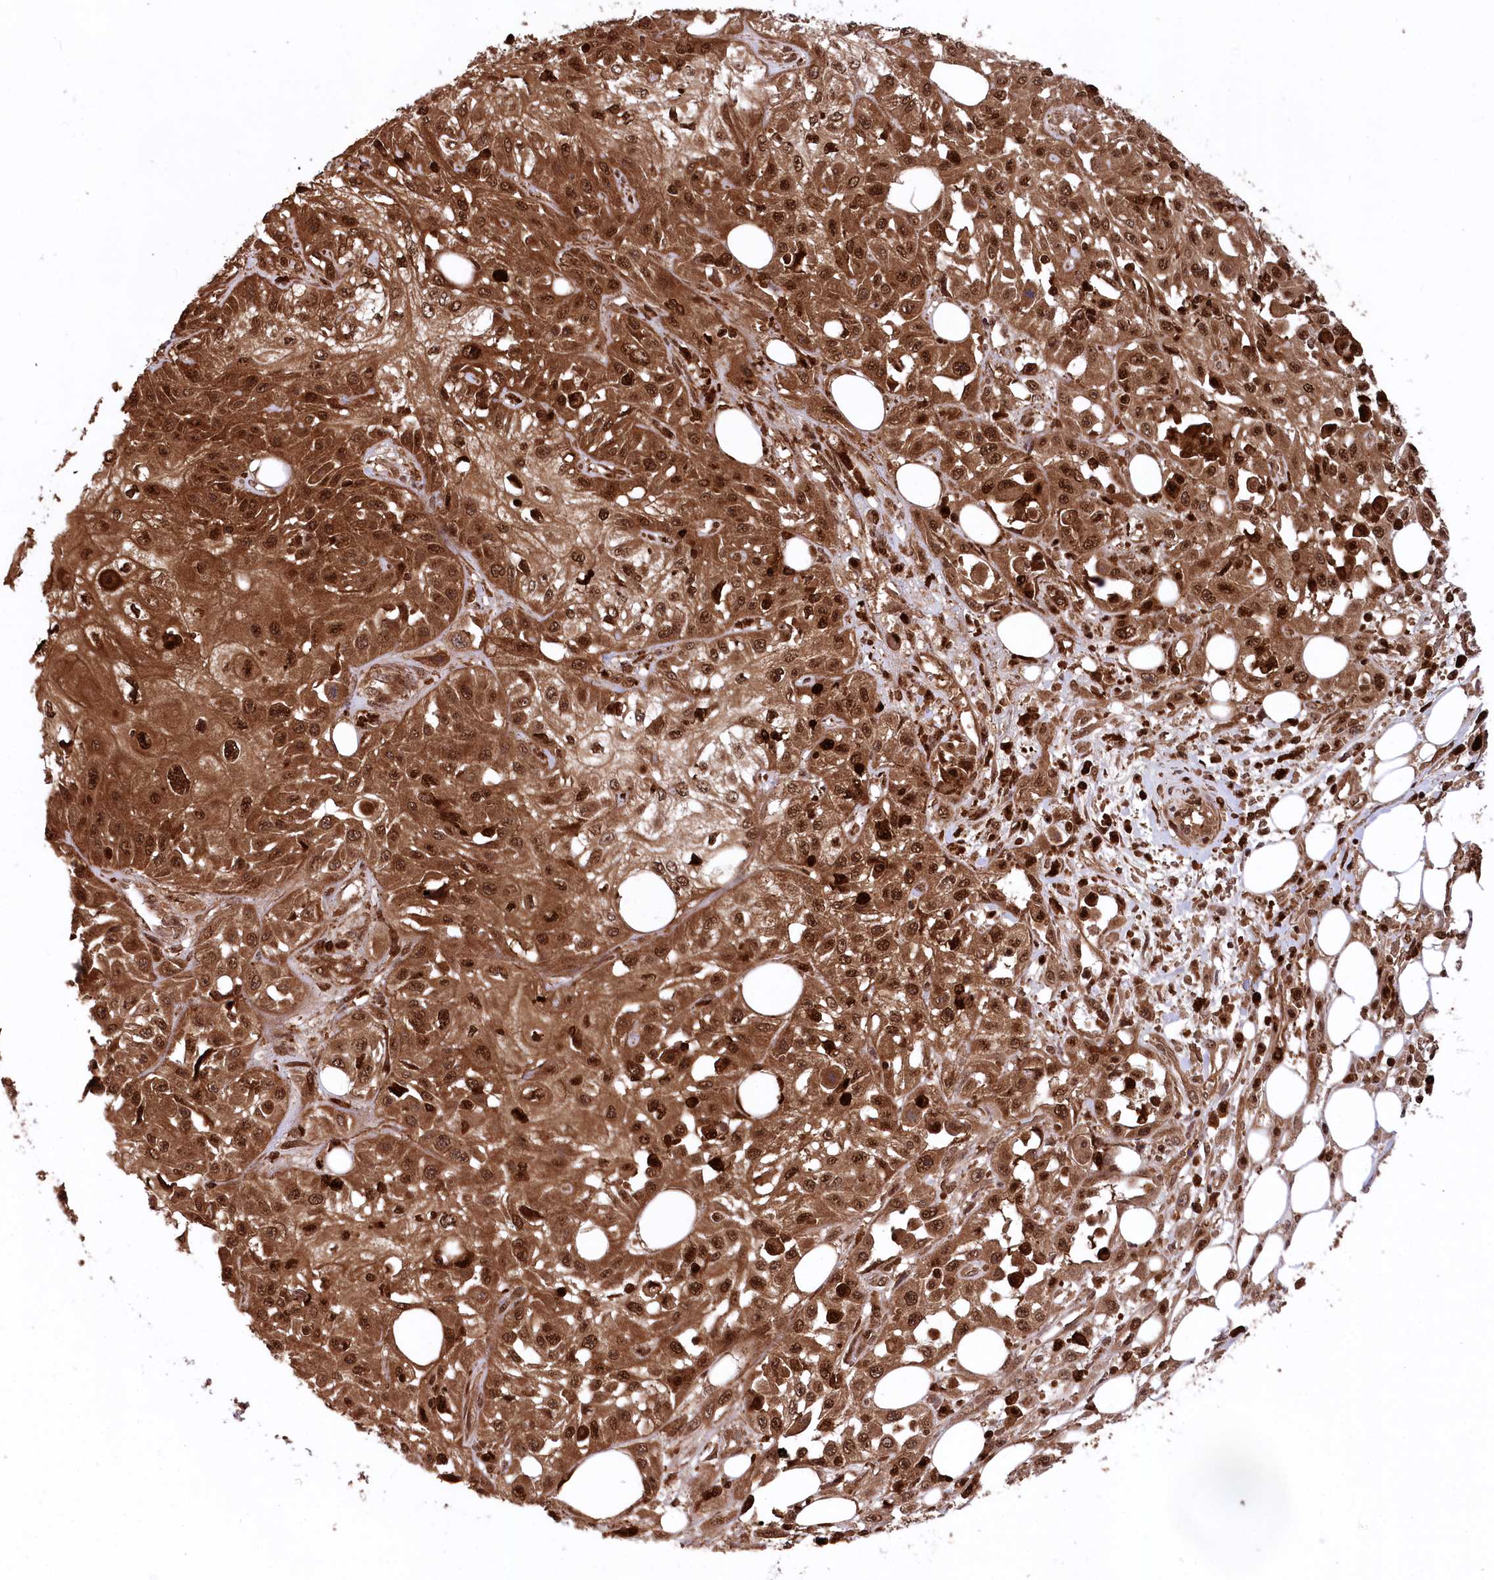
{"staining": {"intensity": "strong", "quantity": ">75%", "location": "cytoplasmic/membranous,nuclear"}, "tissue": "skin cancer", "cell_type": "Tumor cells", "image_type": "cancer", "snomed": [{"axis": "morphology", "description": "Squamous cell carcinoma, NOS"}, {"axis": "morphology", "description": "Squamous cell carcinoma, metastatic, NOS"}, {"axis": "topography", "description": "Skin"}, {"axis": "topography", "description": "Lymph node"}], "caption": "A high-resolution image shows IHC staining of skin cancer, which exhibits strong cytoplasmic/membranous and nuclear expression in approximately >75% of tumor cells.", "gene": "LSG1", "patient": {"sex": "male", "age": 75}}